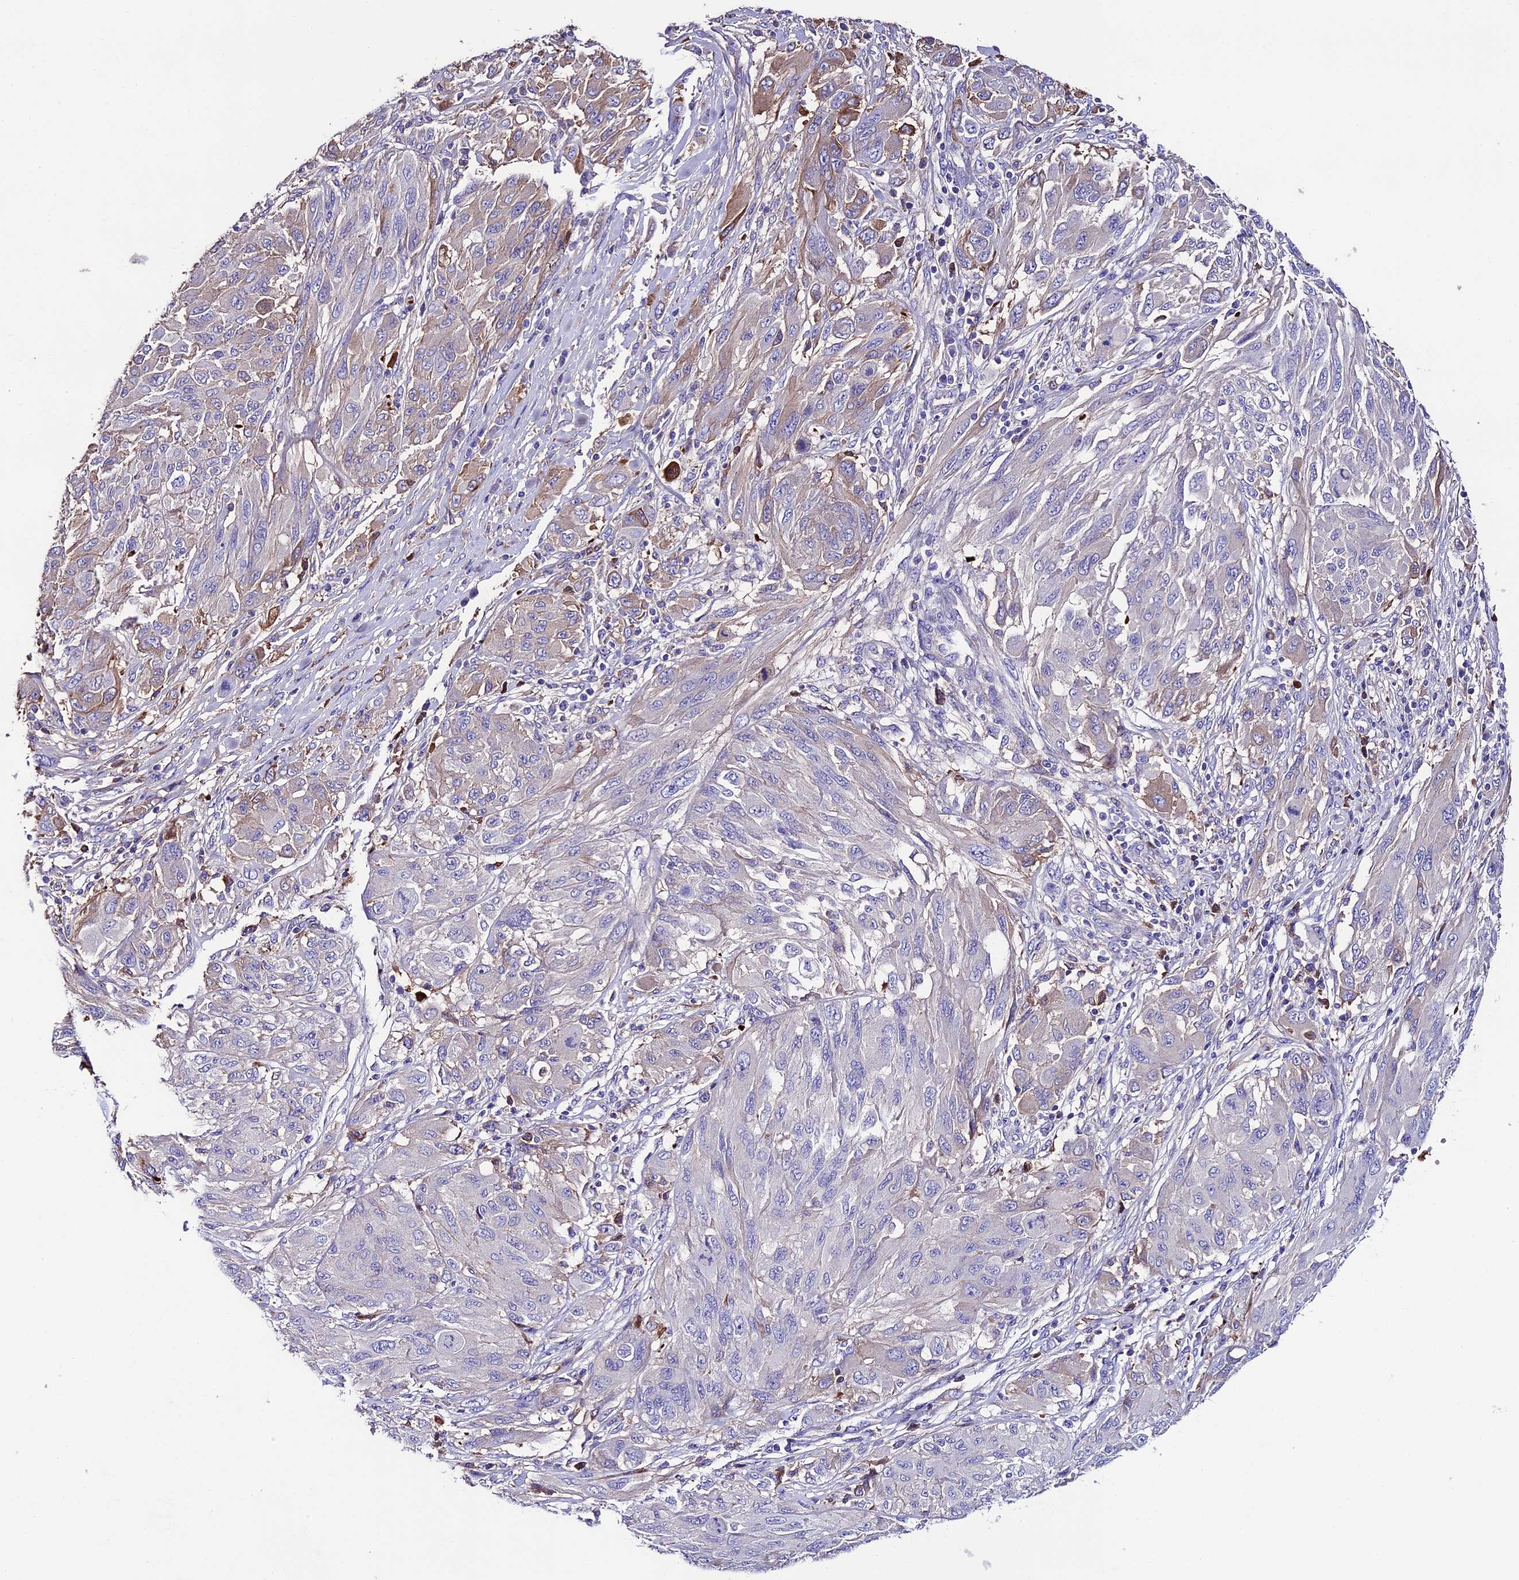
{"staining": {"intensity": "weak", "quantity": "<25%", "location": "cytoplasmic/membranous"}, "tissue": "melanoma", "cell_type": "Tumor cells", "image_type": "cancer", "snomed": [{"axis": "morphology", "description": "Malignant melanoma, NOS"}, {"axis": "topography", "description": "Skin"}], "caption": "IHC histopathology image of neoplastic tissue: malignant melanoma stained with DAB (3,3'-diaminobenzidine) exhibits no significant protein positivity in tumor cells.", "gene": "TCP11L2", "patient": {"sex": "female", "age": 91}}